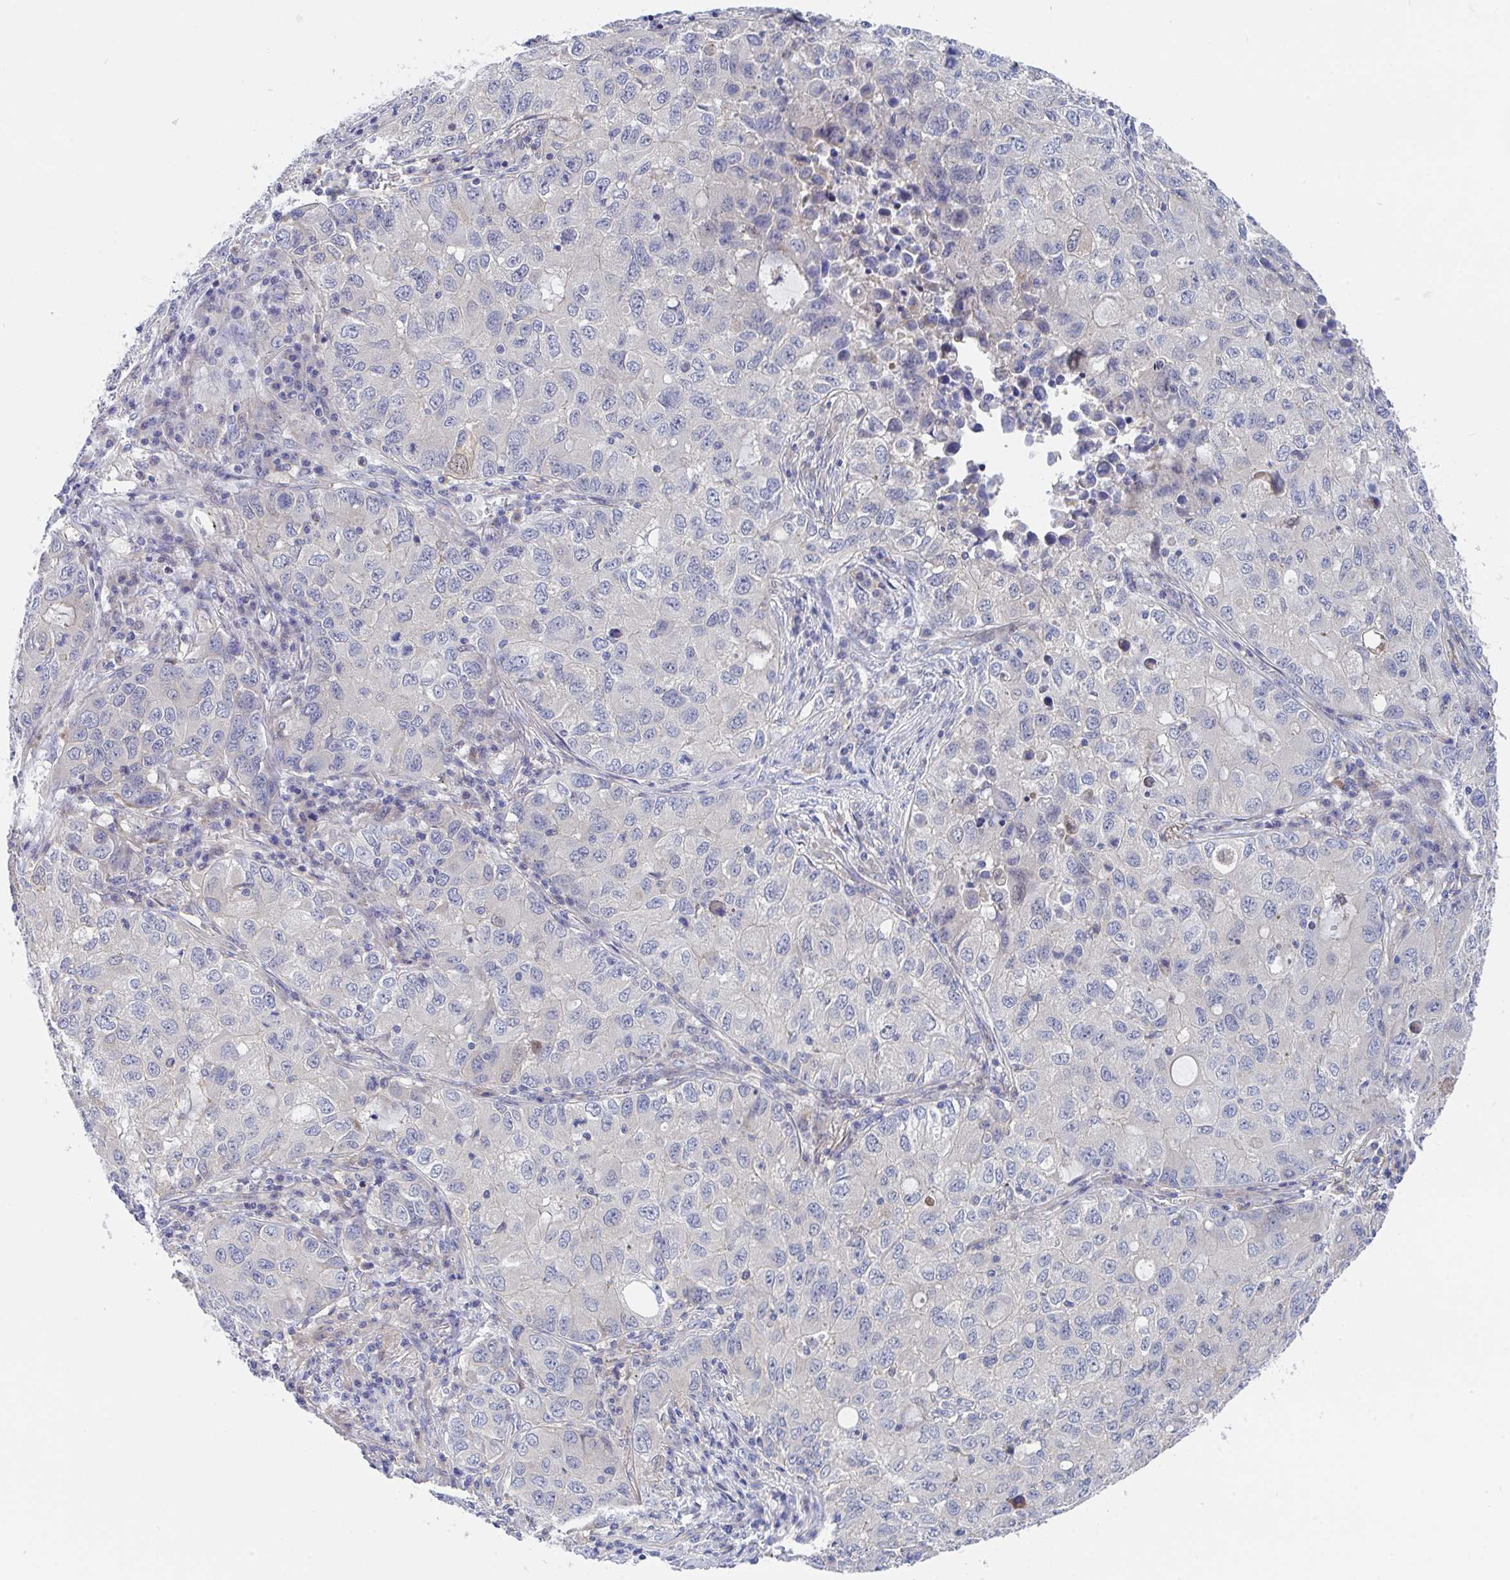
{"staining": {"intensity": "negative", "quantity": "none", "location": "none"}, "tissue": "lung cancer", "cell_type": "Tumor cells", "image_type": "cancer", "snomed": [{"axis": "morphology", "description": "Normal morphology"}, {"axis": "morphology", "description": "Adenocarcinoma, NOS"}, {"axis": "topography", "description": "Lymph node"}, {"axis": "topography", "description": "Lung"}], "caption": "Immunohistochemistry photomicrograph of human lung adenocarcinoma stained for a protein (brown), which shows no staining in tumor cells. (Stains: DAB (3,3'-diaminobenzidine) immunohistochemistry (IHC) with hematoxylin counter stain, Microscopy: brightfield microscopy at high magnification).", "gene": "P2RX3", "patient": {"sex": "female", "age": 51}}